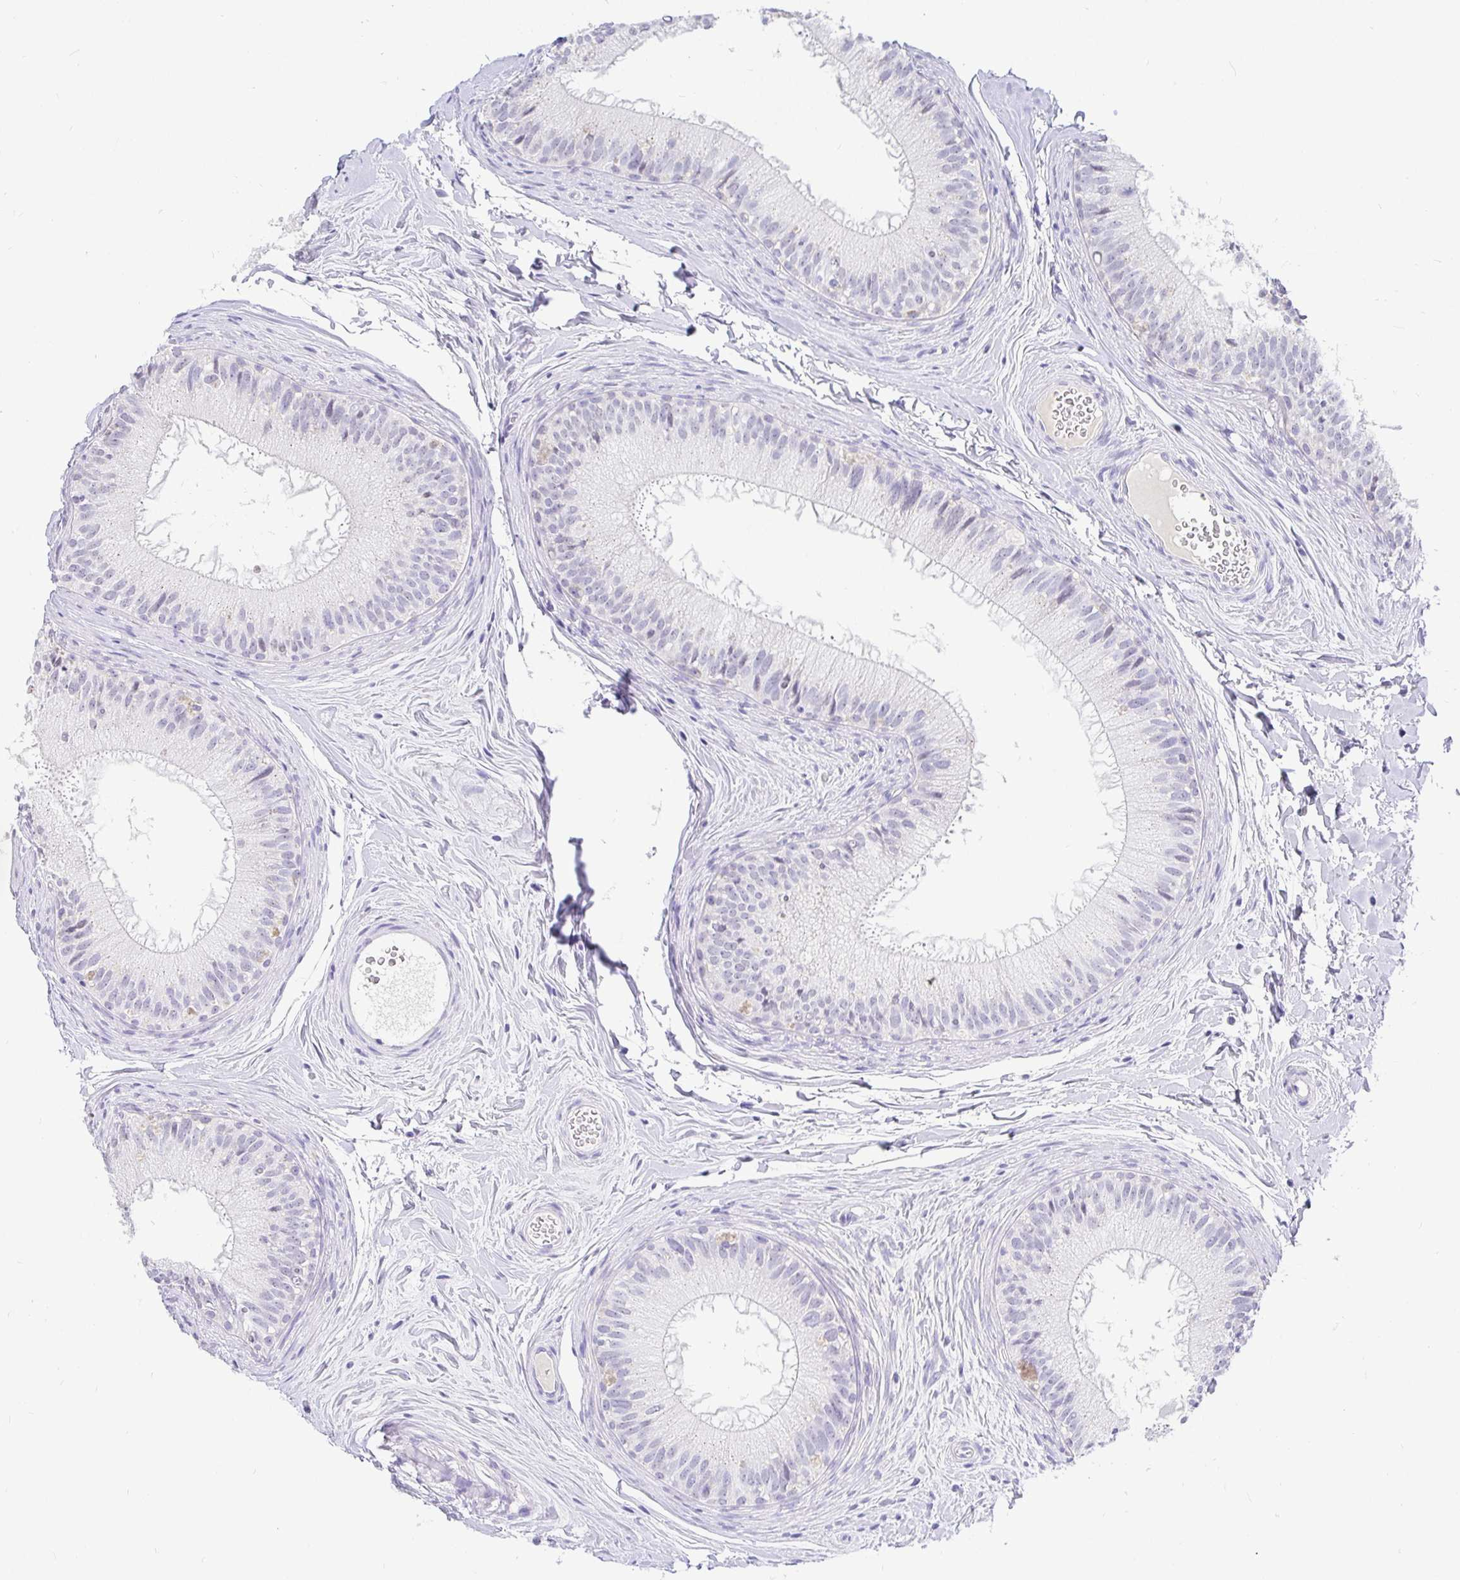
{"staining": {"intensity": "negative", "quantity": "none", "location": "none"}, "tissue": "epididymis", "cell_type": "Glandular cells", "image_type": "normal", "snomed": [{"axis": "morphology", "description": "Normal tissue, NOS"}, {"axis": "topography", "description": "Epididymis"}], "caption": "The micrograph exhibits no staining of glandular cells in normal epididymis. (DAB immunohistochemistry (IHC), high magnification).", "gene": "EZHIP", "patient": {"sex": "male", "age": 44}}